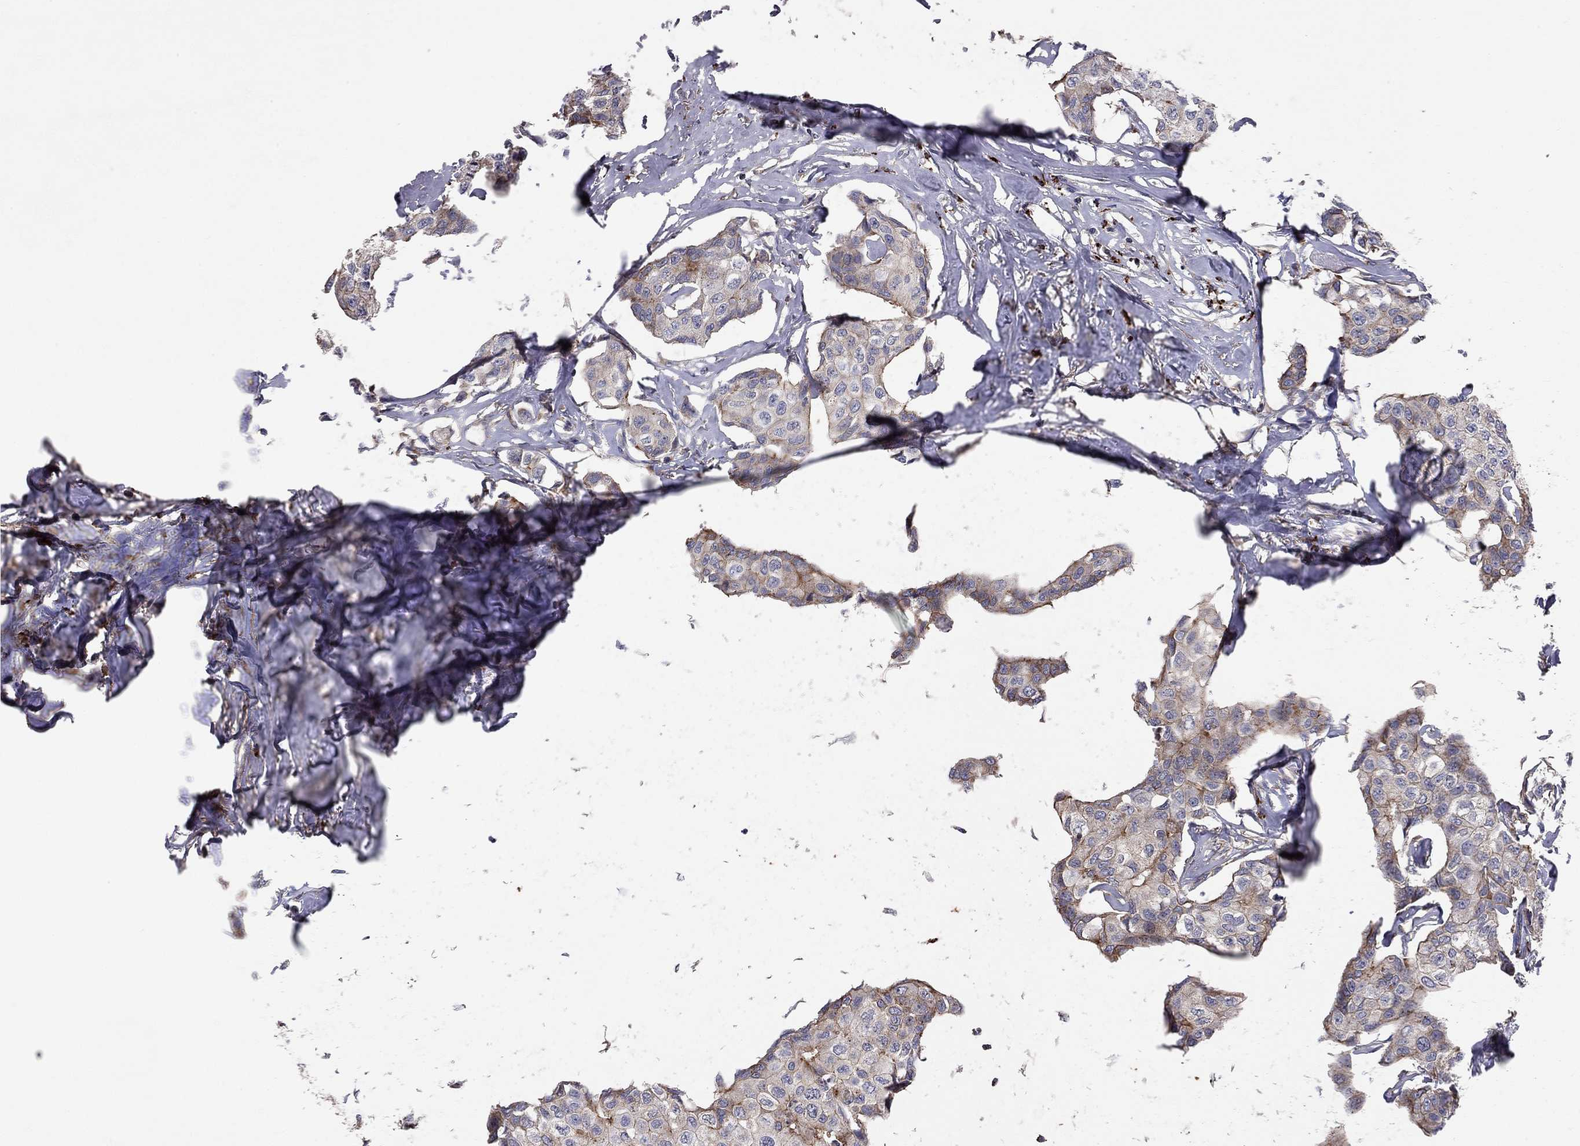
{"staining": {"intensity": "moderate", "quantity": "25%-75%", "location": "cytoplasmic/membranous"}, "tissue": "breast cancer", "cell_type": "Tumor cells", "image_type": "cancer", "snomed": [{"axis": "morphology", "description": "Duct carcinoma"}, {"axis": "topography", "description": "Breast"}], "caption": "Protein positivity by immunohistochemistry demonstrates moderate cytoplasmic/membranous staining in about 25%-75% of tumor cells in breast cancer (intraductal carcinoma).", "gene": "RASEF", "patient": {"sex": "female", "age": 80}}